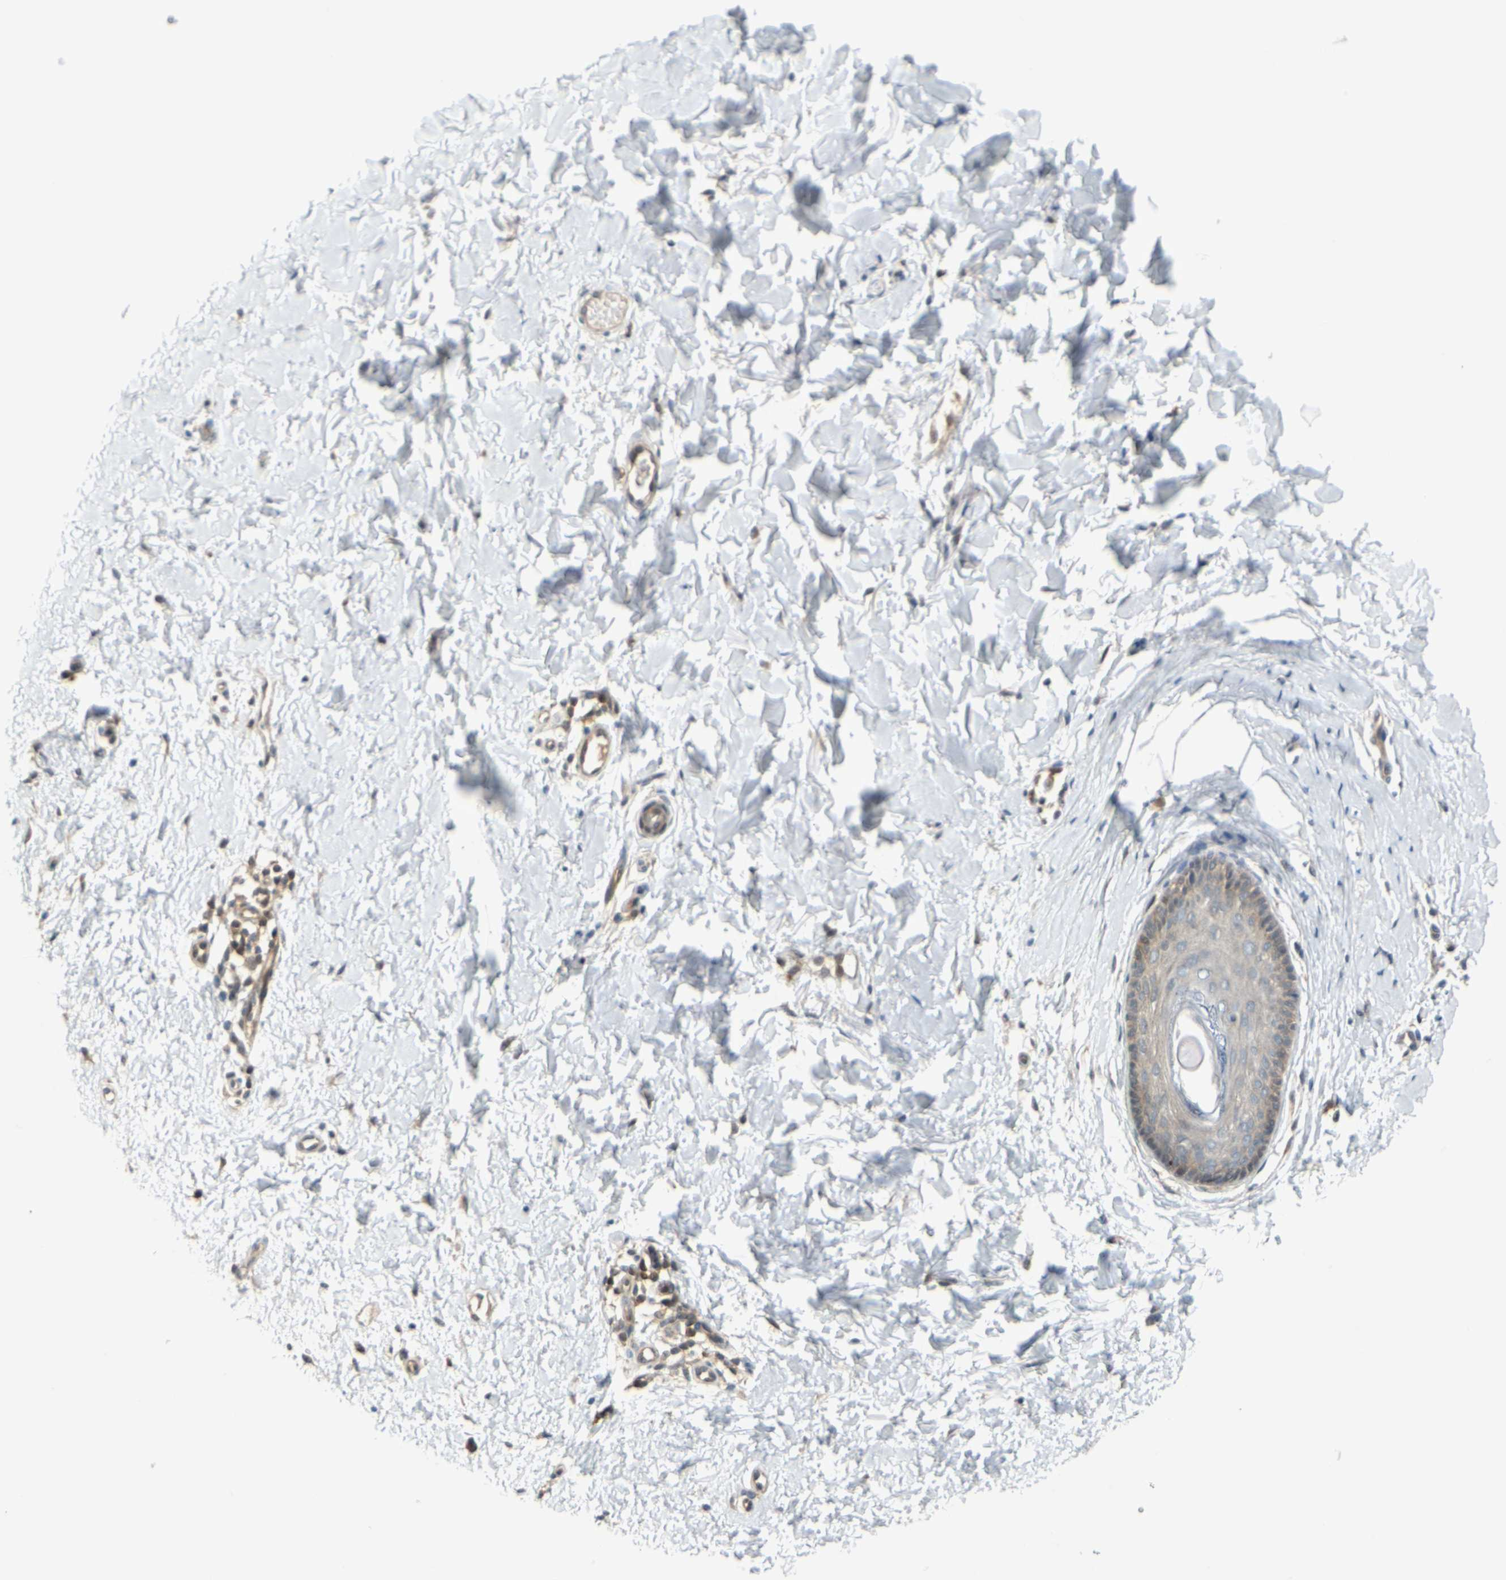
{"staining": {"intensity": "moderate", "quantity": ">75%", "location": "cytoplasmic/membranous,nuclear"}, "tissue": "skin", "cell_type": "Fibroblasts", "image_type": "normal", "snomed": [{"axis": "morphology", "description": "Normal tissue, NOS"}, {"axis": "topography", "description": "Skin"}], "caption": "Benign skin was stained to show a protein in brown. There is medium levels of moderate cytoplasmic/membranous,nuclear staining in approximately >75% of fibroblasts. (Brightfield microscopy of DAB IHC at high magnification).", "gene": "MAPK9", "patient": {"sex": "female", "age": 56}}